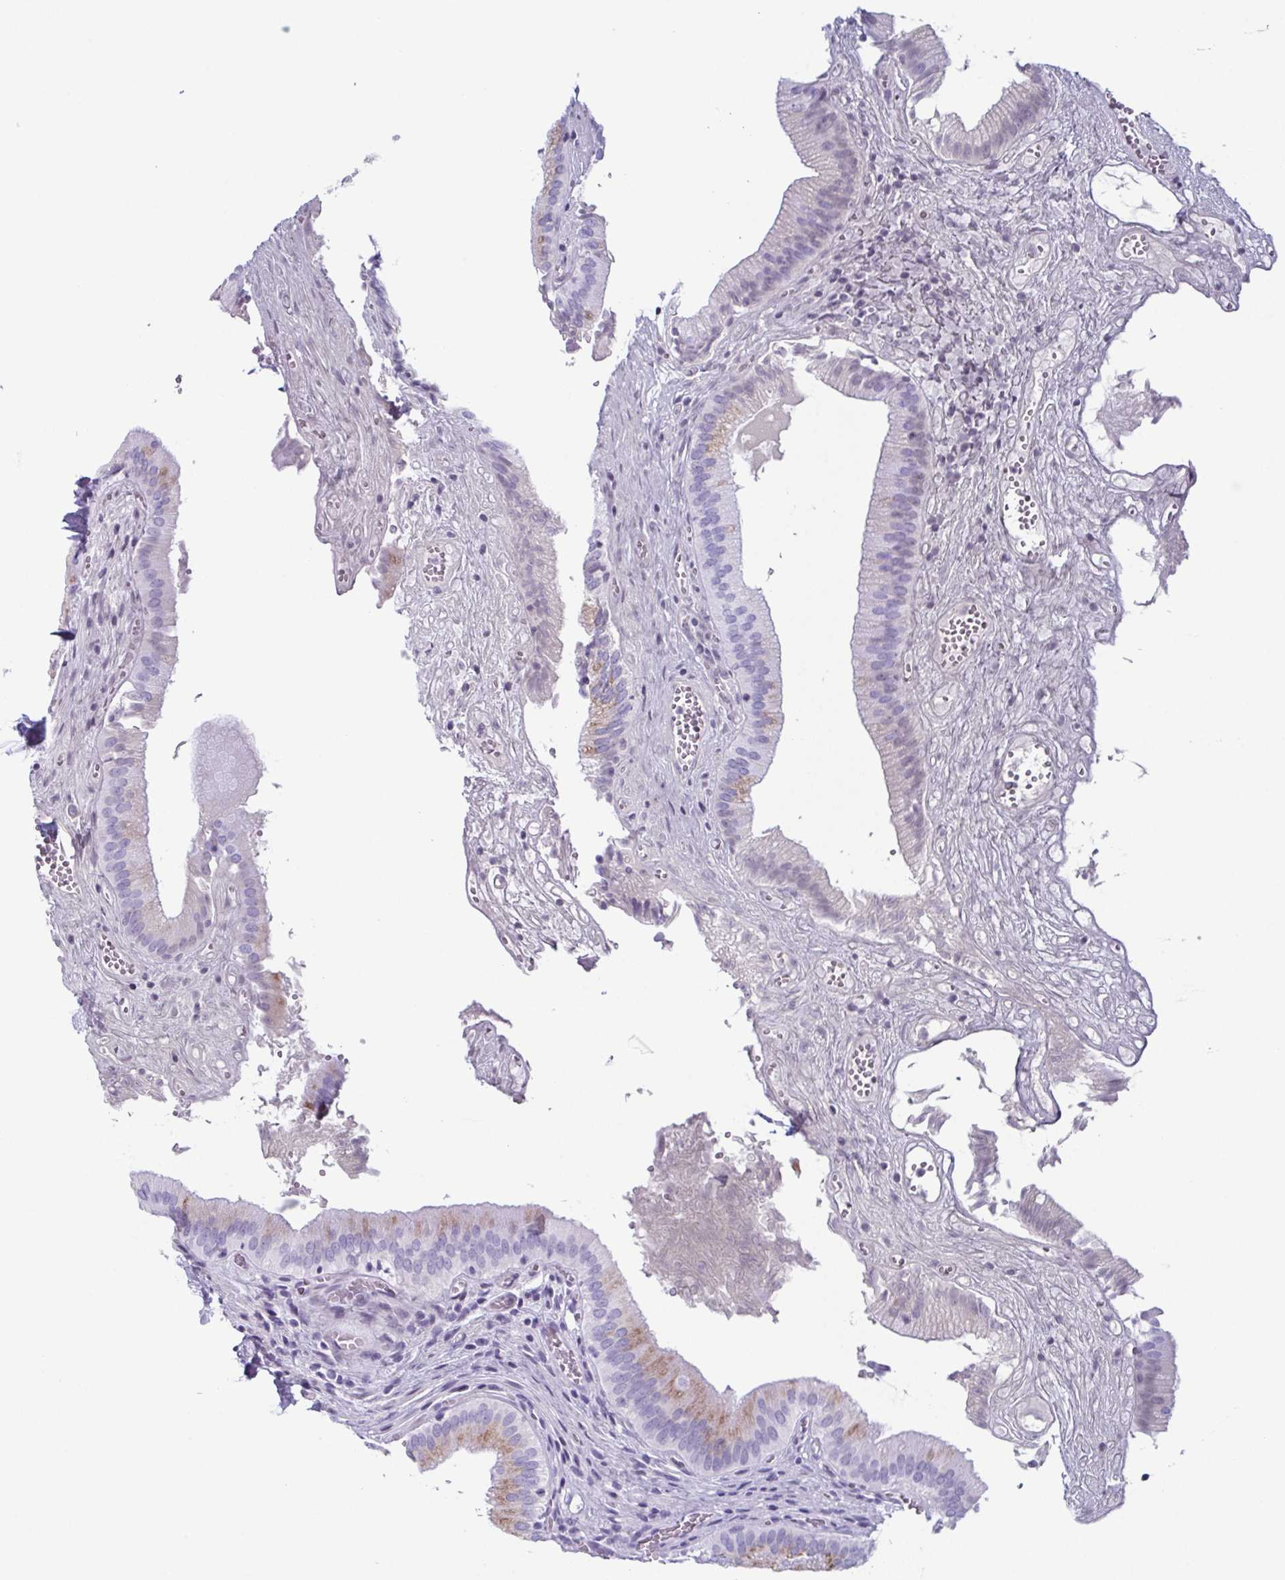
{"staining": {"intensity": "moderate", "quantity": "25%-75%", "location": "cytoplasmic/membranous"}, "tissue": "gallbladder", "cell_type": "Glandular cells", "image_type": "normal", "snomed": [{"axis": "morphology", "description": "Normal tissue, NOS"}, {"axis": "topography", "description": "Gallbladder"}, {"axis": "topography", "description": "Peripheral nerve tissue"}], "caption": "Brown immunohistochemical staining in unremarkable human gallbladder displays moderate cytoplasmic/membranous expression in approximately 25%-75% of glandular cells. The protein is stained brown, and the nuclei are stained in blue (DAB (3,3'-diaminobenzidine) IHC with brightfield microscopy, high magnification).", "gene": "ENKUR", "patient": {"sex": "male", "age": 17}}